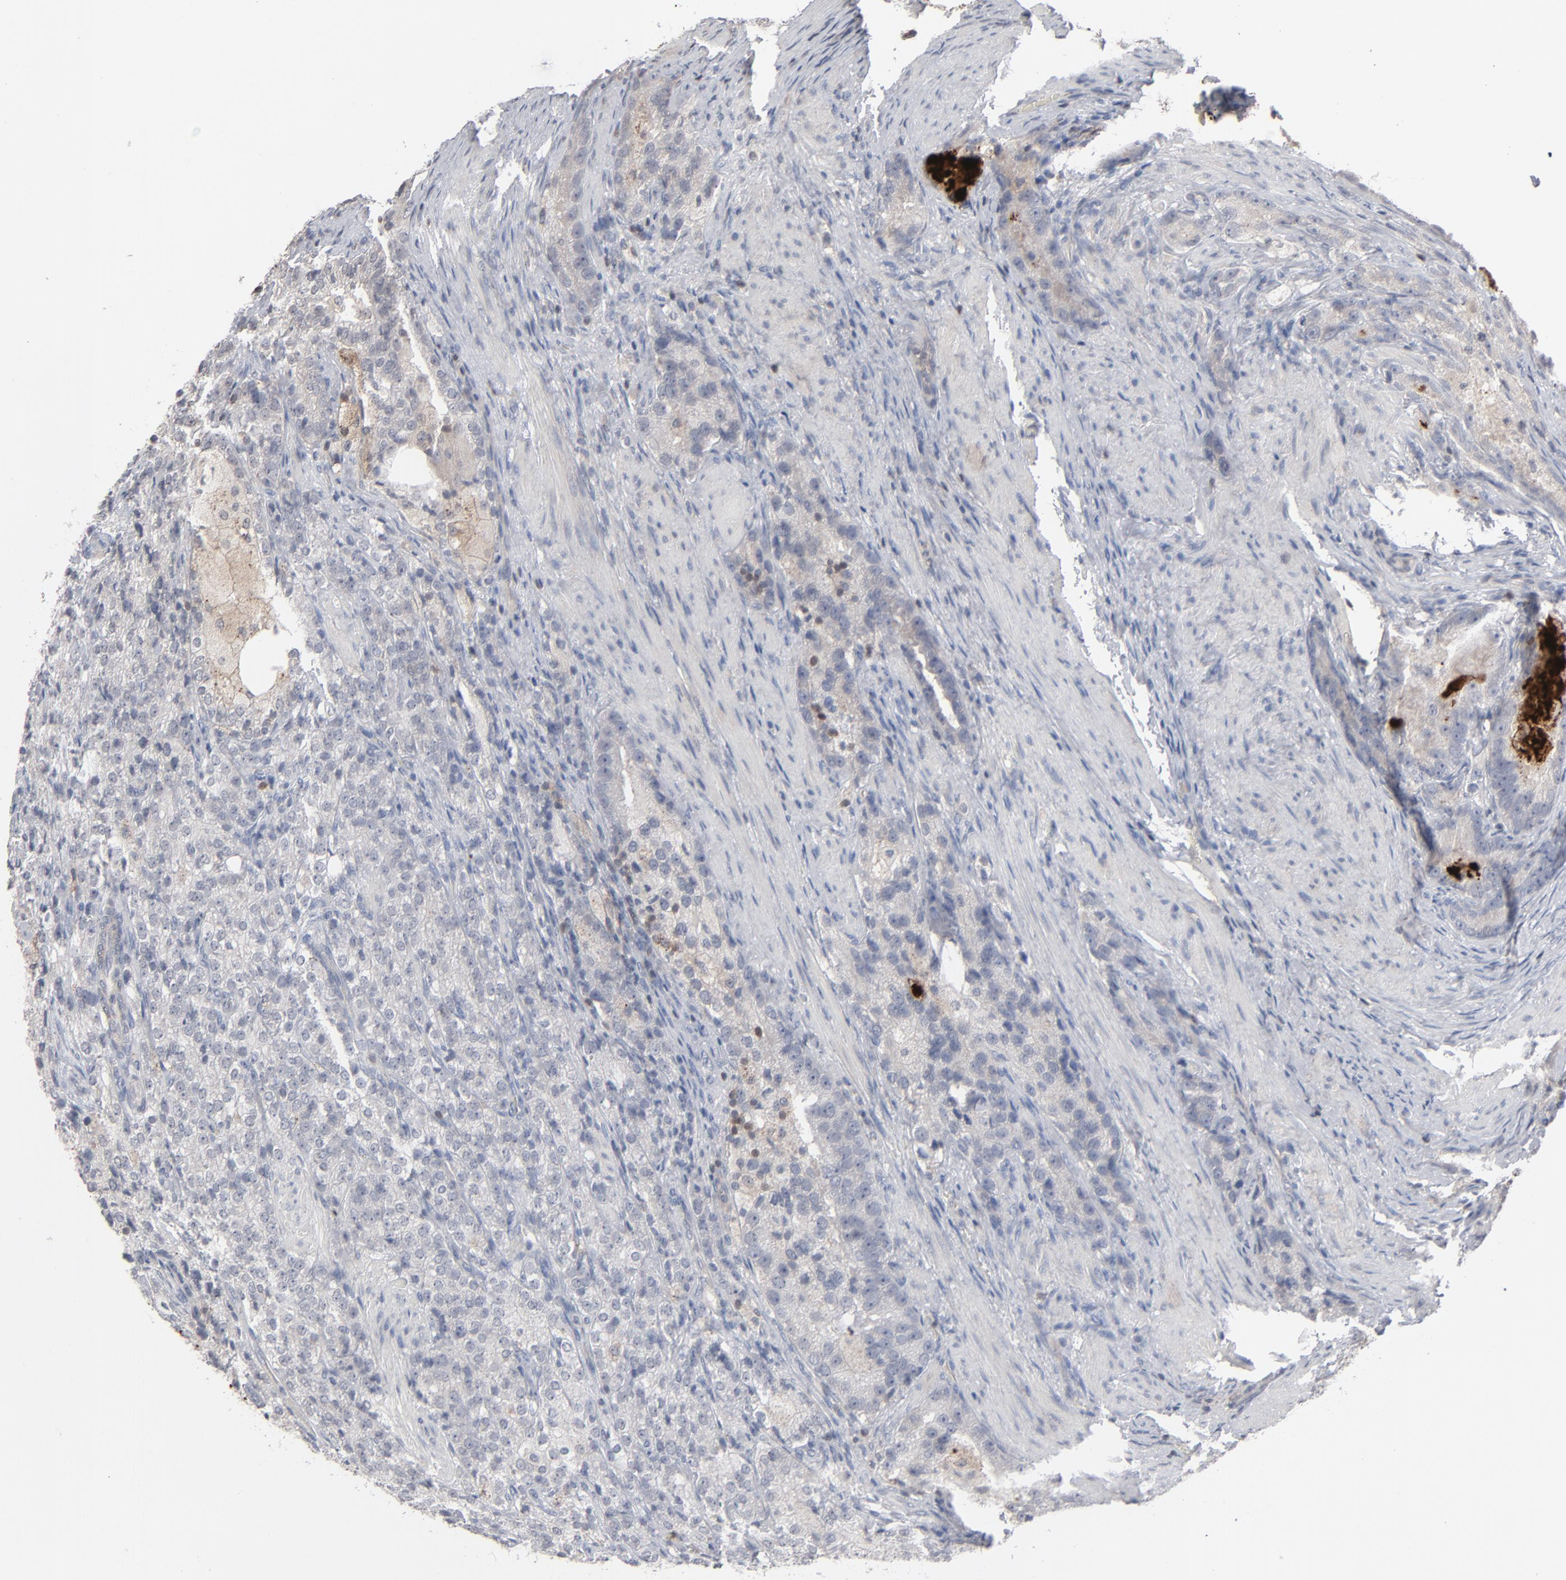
{"staining": {"intensity": "negative", "quantity": "none", "location": "none"}, "tissue": "prostate cancer", "cell_type": "Tumor cells", "image_type": "cancer", "snomed": [{"axis": "morphology", "description": "Adenocarcinoma, High grade"}, {"axis": "topography", "description": "Prostate"}], "caption": "This is an immunohistochemistry (IHC) photomicrograph of prostate cancer. There is no expression in tumor cells.", "gene": "STAT4", "patient": {"sex": "male", "age": 63}}